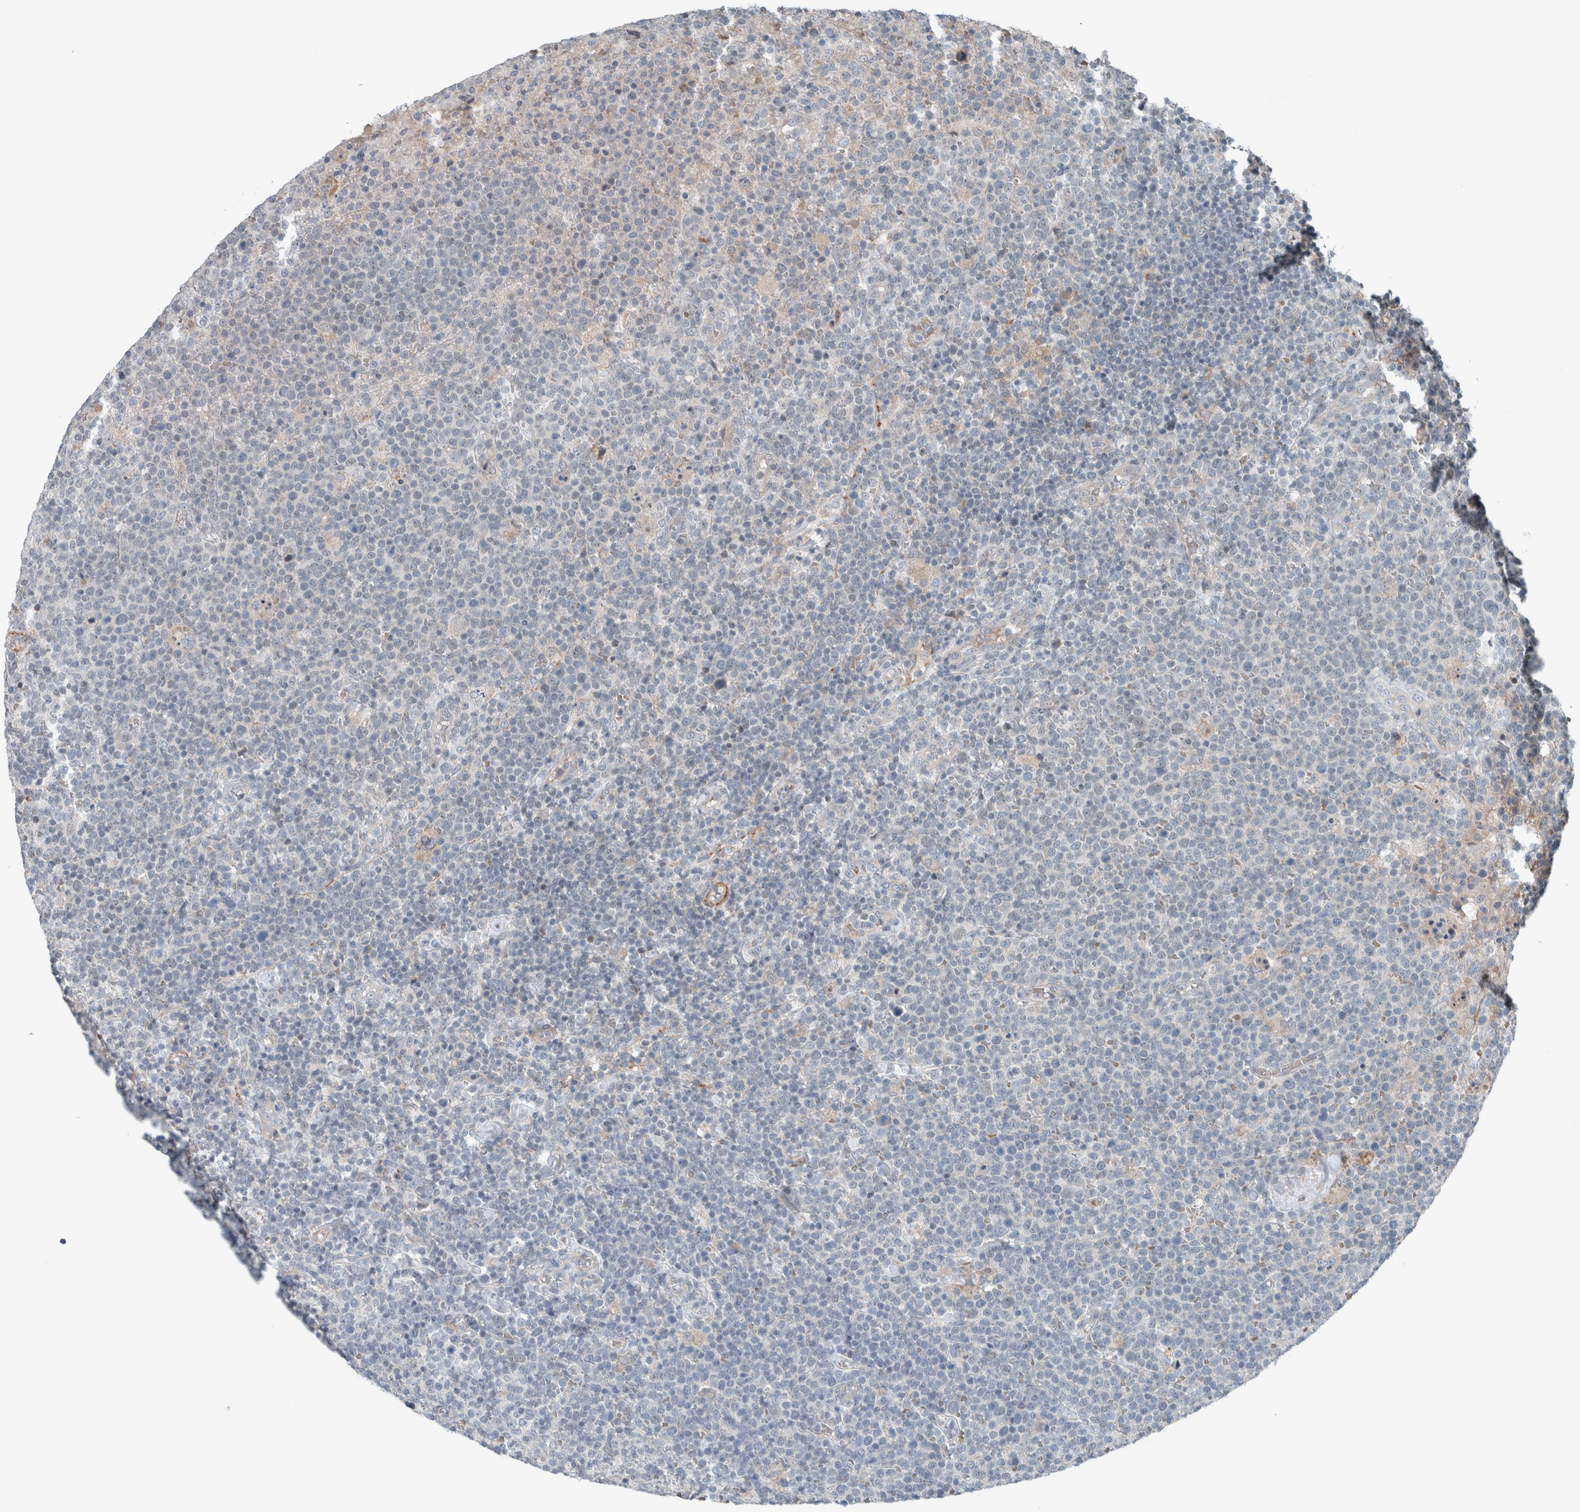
{"staining": {"intensity": "negative", "quantity": "none", "location": "none"}, "tissue": "lymphoma", "cell_type": "Tumor cells", "image_type": "cancer", "snomed": [{"axis": "morphology", "description": "Malignant lymphoma, non-Hodgkin's type, High grade"}, {"axis": "topography", "description": "Lymph node"}], "caption": "This is a image of immunohistochemistry staining of high-grade malignant lymphoma, non-Hodgkin's type, which shows no positivity in tumor cells. (DAB IHC visualized using brightfield microscopy, high magnification).", "gene": "JADE2", "patient": {"sex": "male", "age": 61}}